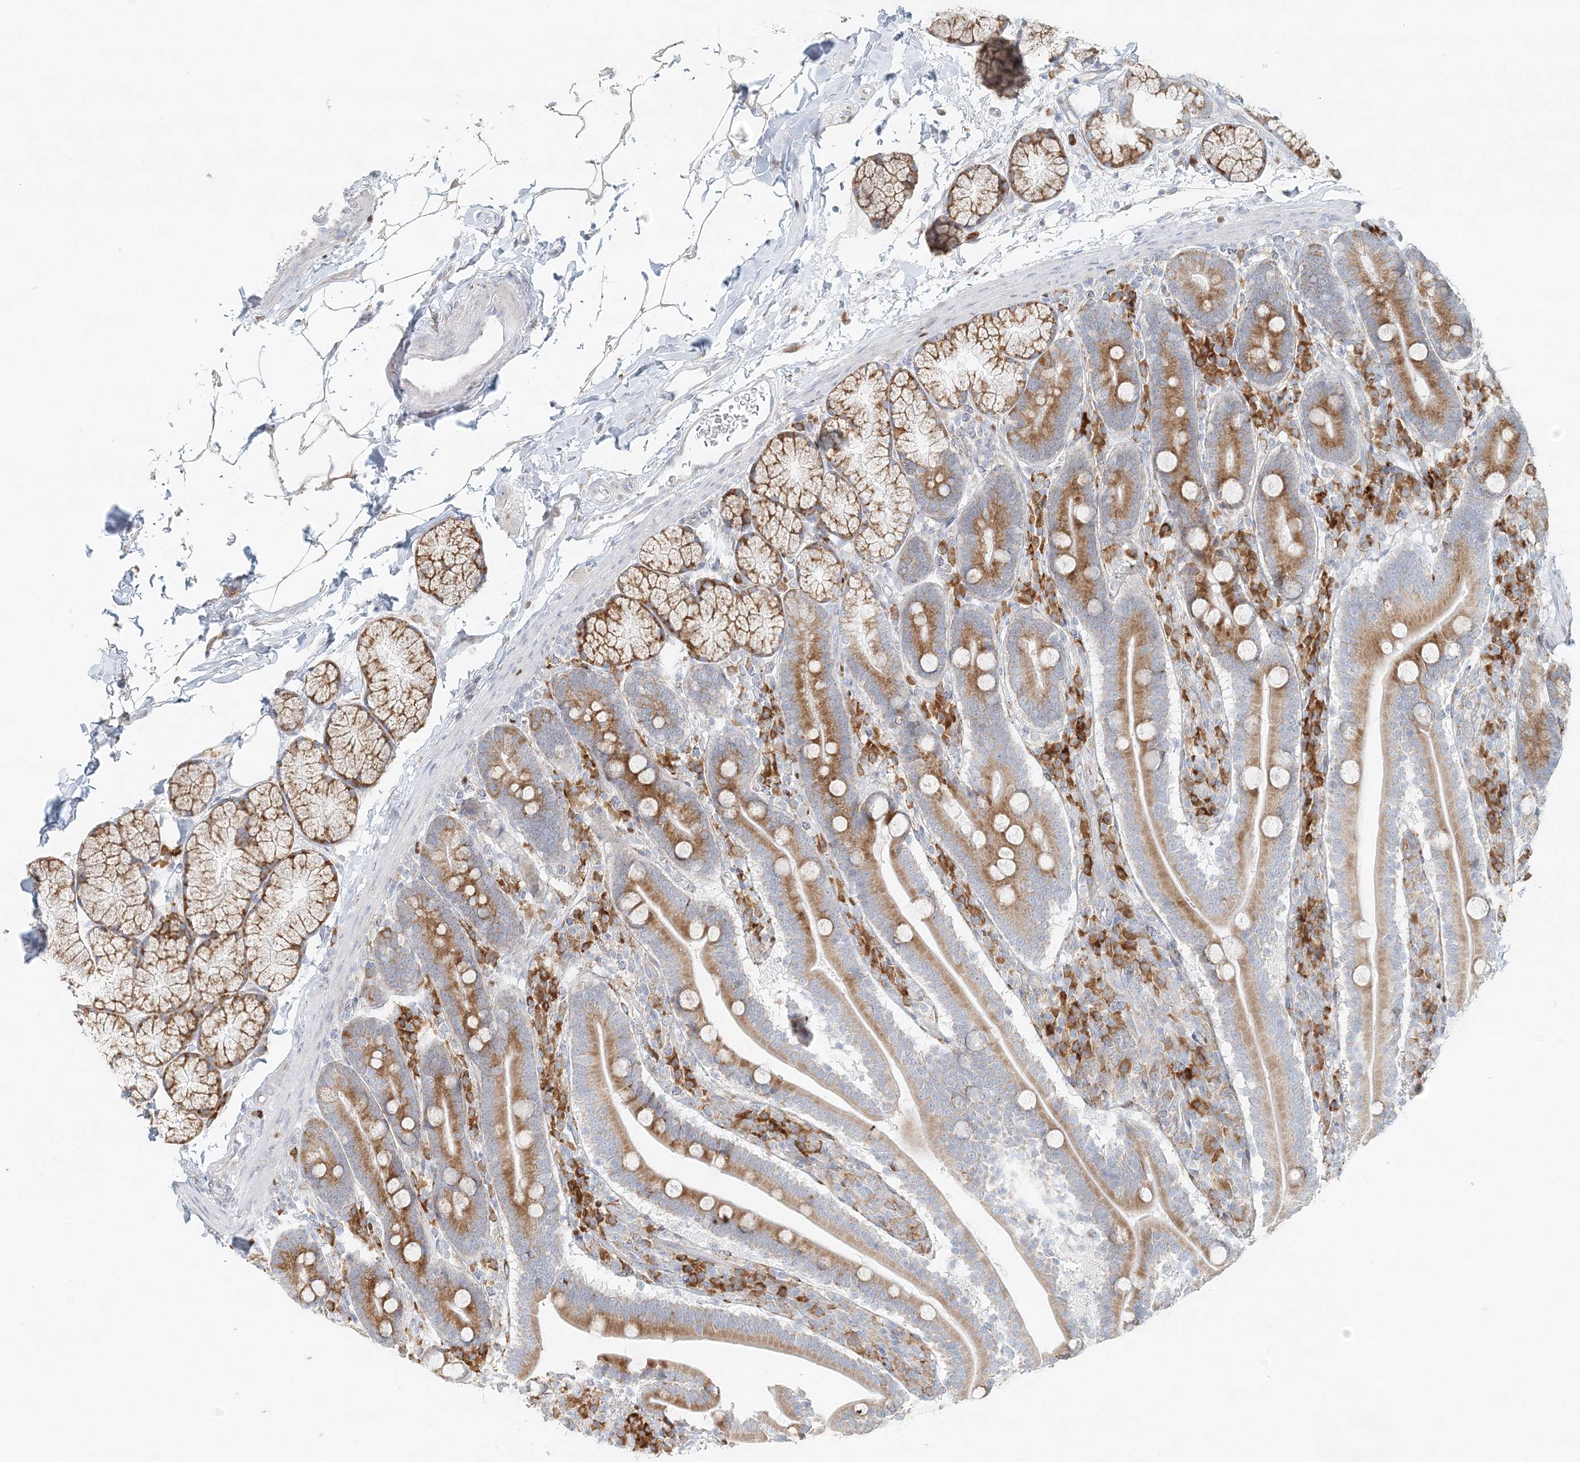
{"staining": {"intensity": "moderate", "quantity": ">75%", "location": "cytoplasmic/membranous"}, "tissue": "duodenum", "cell_type": "Glandular cells", "image_type": "normal", "snomed": [{"axis": "morphology", "description": "Normal tissue, NOS"}, {"axis": "topography", "description": "Duodenum"}], "caption": "An immunohistochemistry micrograph of unremarkable tissue is shown. Protein staining in brown labels moderate cytoplasmic/membranous positivity in duodenum within glandular cells. Immunohistochemistry stains the protein of interest in brown and the nuclei are stained blue.", "gene": "STK11IP", "patient": {"sex": "male", "age": 35}}